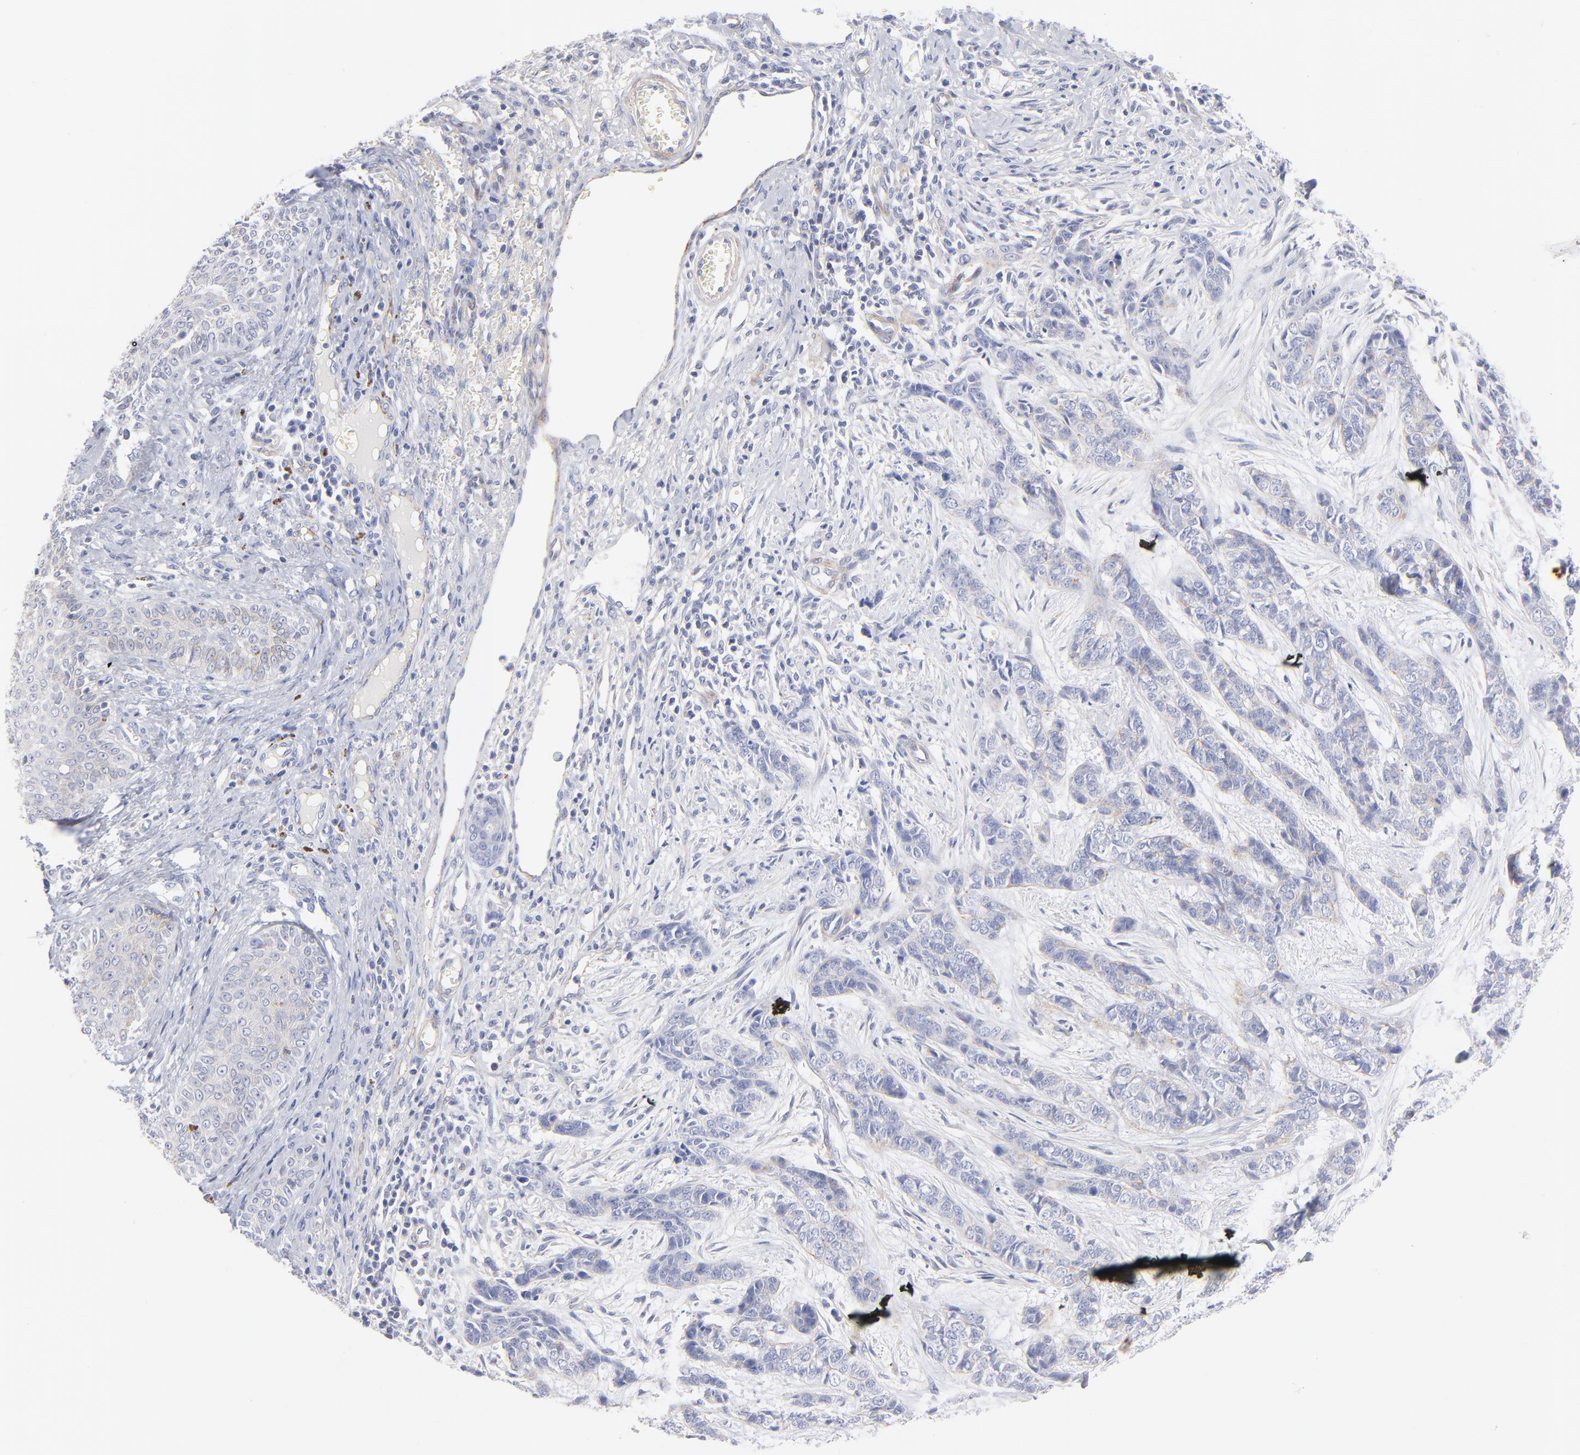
{"staining": {"intensity": "weak", "quantity": "25%-75%", "location": "cytoplasmic/membranous"}, "tissue": "skin cancer", "cell_type": "Tumor cells", "image_type": "cancer", "snomed": [{"axis": "morphology", "description": "Basal cell carcinoma"}, {"axis": "topography", "description": "Skin"}], "caption": "Immunohistochemical staining of skin basal cell carcinoma shows low levels of weak cytoplasmic/membranous staining in about 25%-75% of tumor cells.", "gene": "ACTA2", "patient": {"sex": "female", "age": 64}}